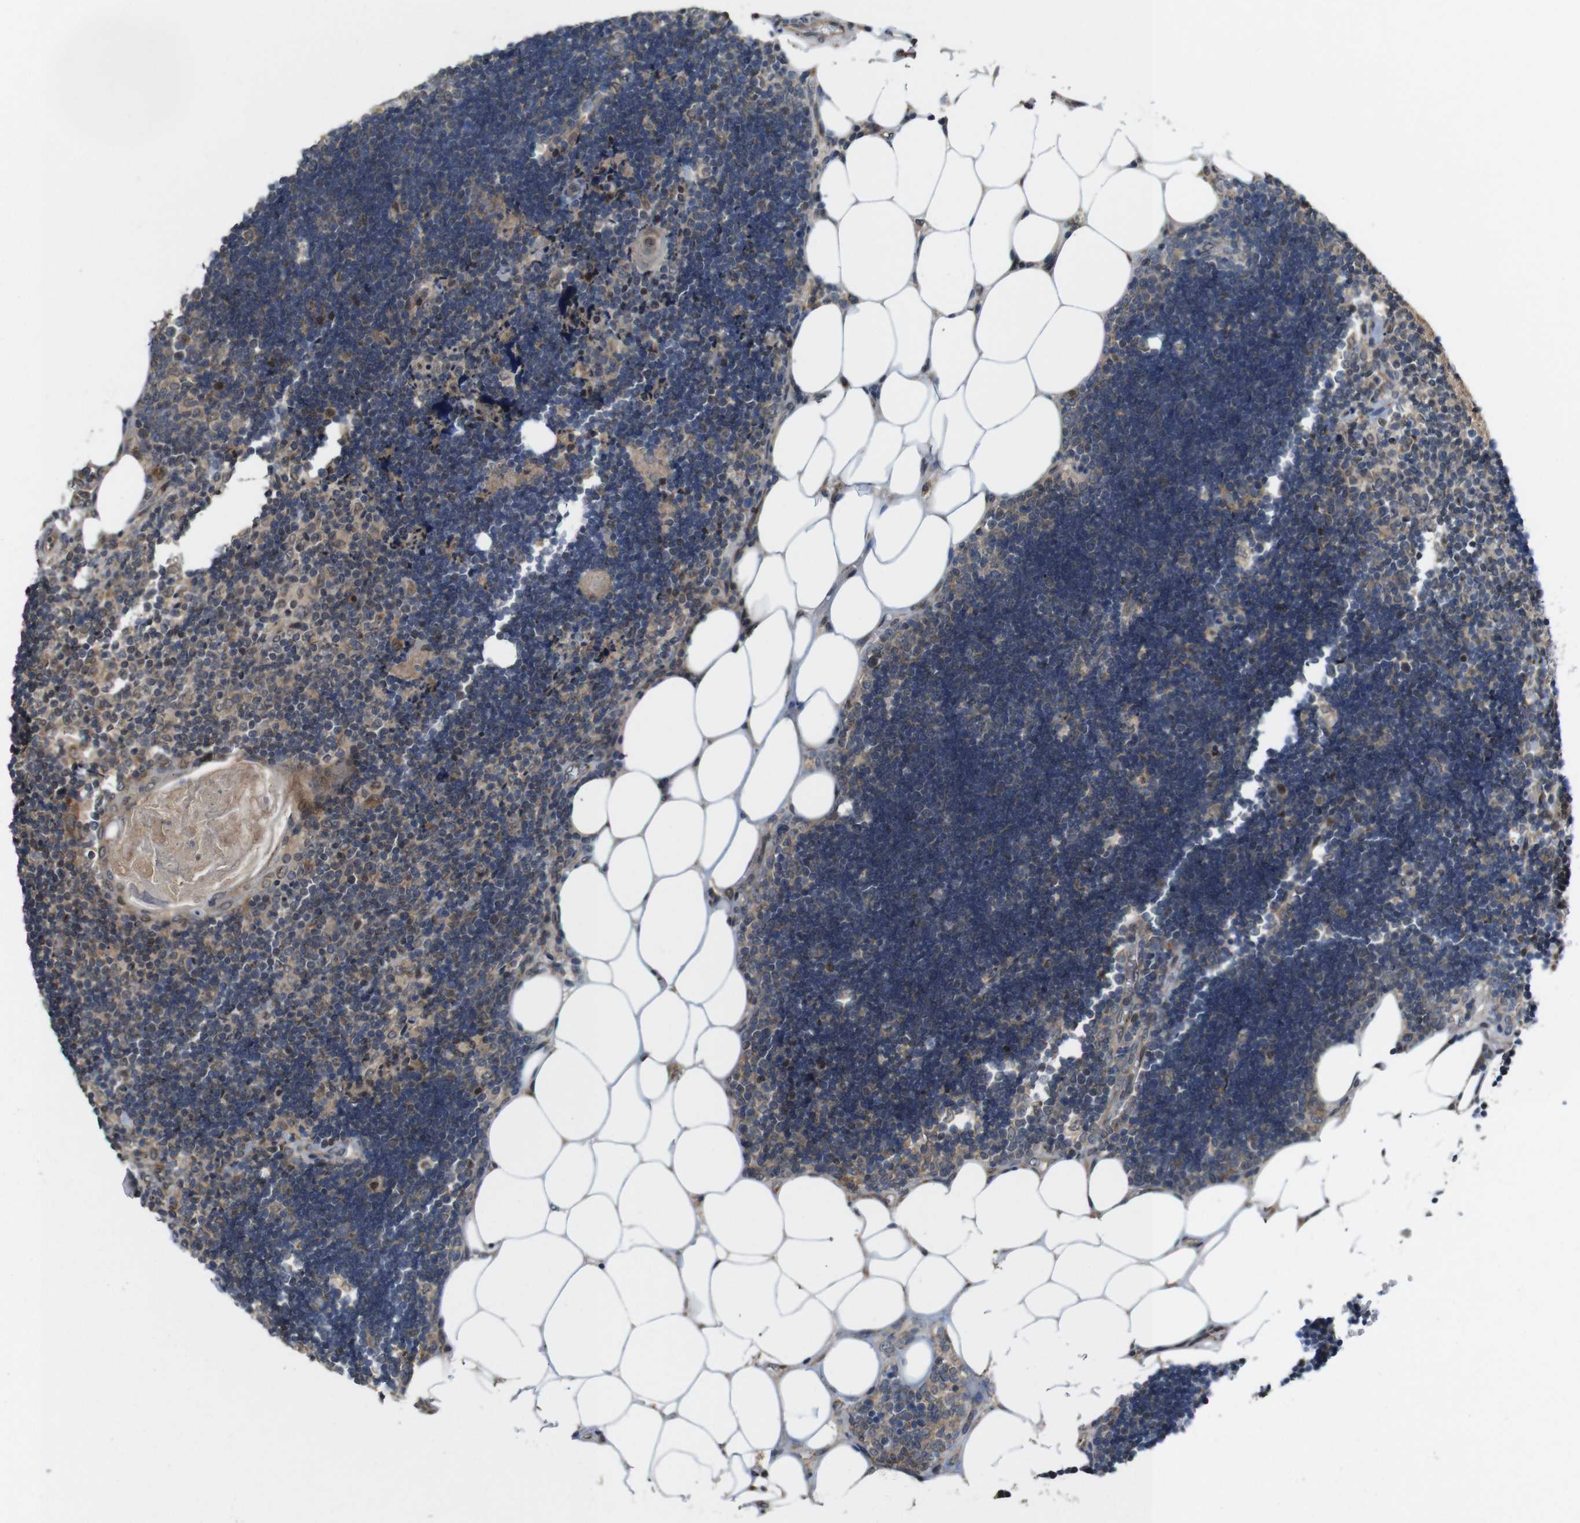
{"staining": {"intensity": "weak", "quantity": ">75%", "location": "cytoplasmic/membranous"}, "tissue": "lymph node", "cell_type": "Germinal center cells", "image_type": "normal", "snomed": [{"axis": "morphology", "description": "Normal tissue, NOS"}, {"axis": "topography", "description": "Lymph node"}], "caption": "Immunohistochemistry (IHC) (DAB) staining of normal lymph node displays weak cytoplasmic/membranous protein positivity in approximately >75% of germinal center cells.", "gene": "EFCAB14", "patient": {"sex": "male", "age": 33}}